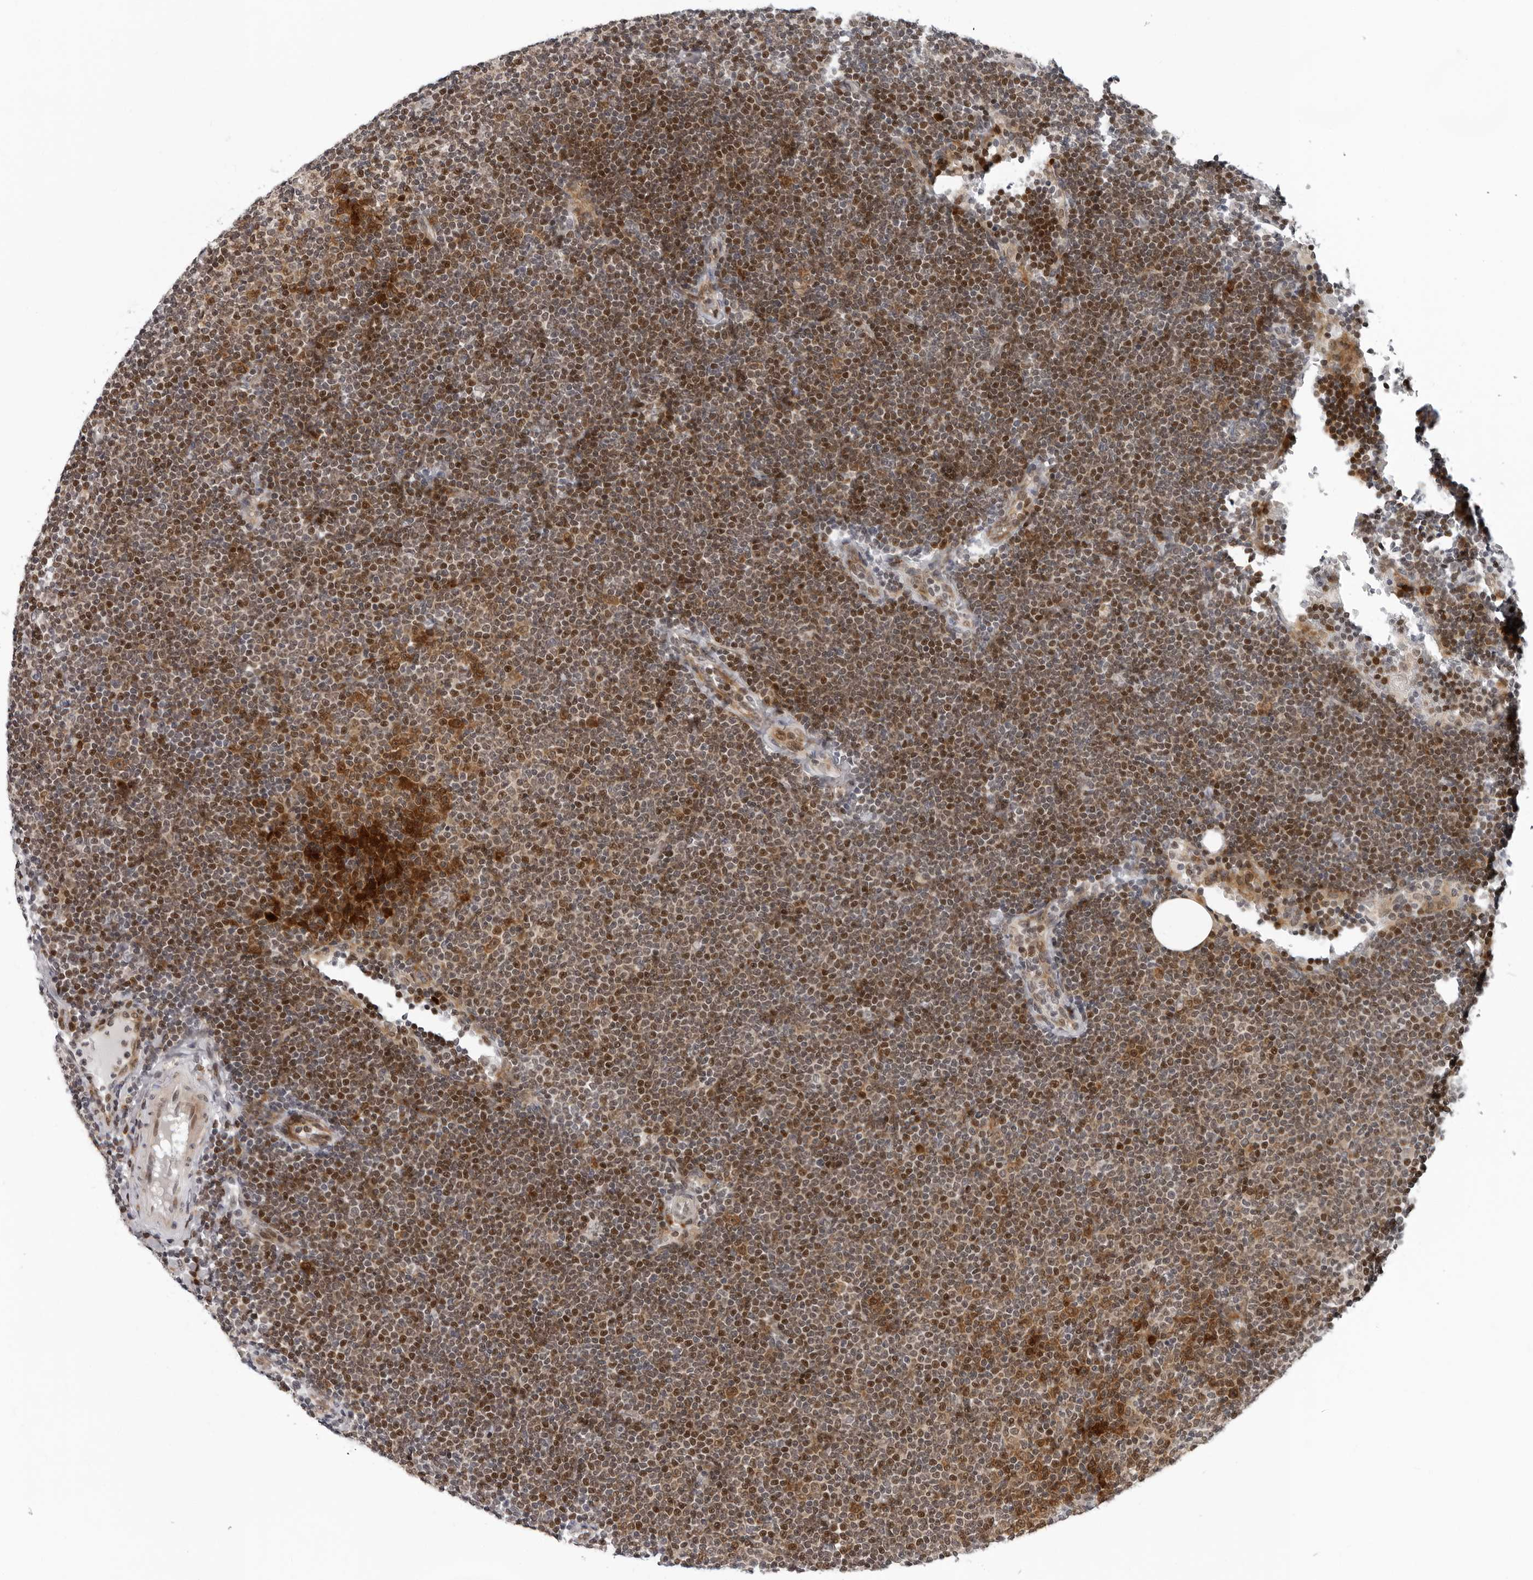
{"staining": {"intensity": "moderate", "quantity": "25%-75%", "location": "cytoplasmic/membranous,nuclear"}, "tissue": "lymphoma", "cell_type": "Tumor cells", "image_type": "cancer", "snomed": [{"axis": "morphology", "description": "Malignant lymphoma, non-Hodgkin's type, Low grade"}, {"axis": "topography", "description": "Lymph node"}], "caption": "Protein staining of malignant lymphoma, non-Hodgkin's type (low-grade) tissue displays moderate cytoplasmic/membranous and nuclear expression in about 25%-75% of tumor cells.", "gene": "PIP4K2C", "patient": {"sex": "female", "age": 53}}